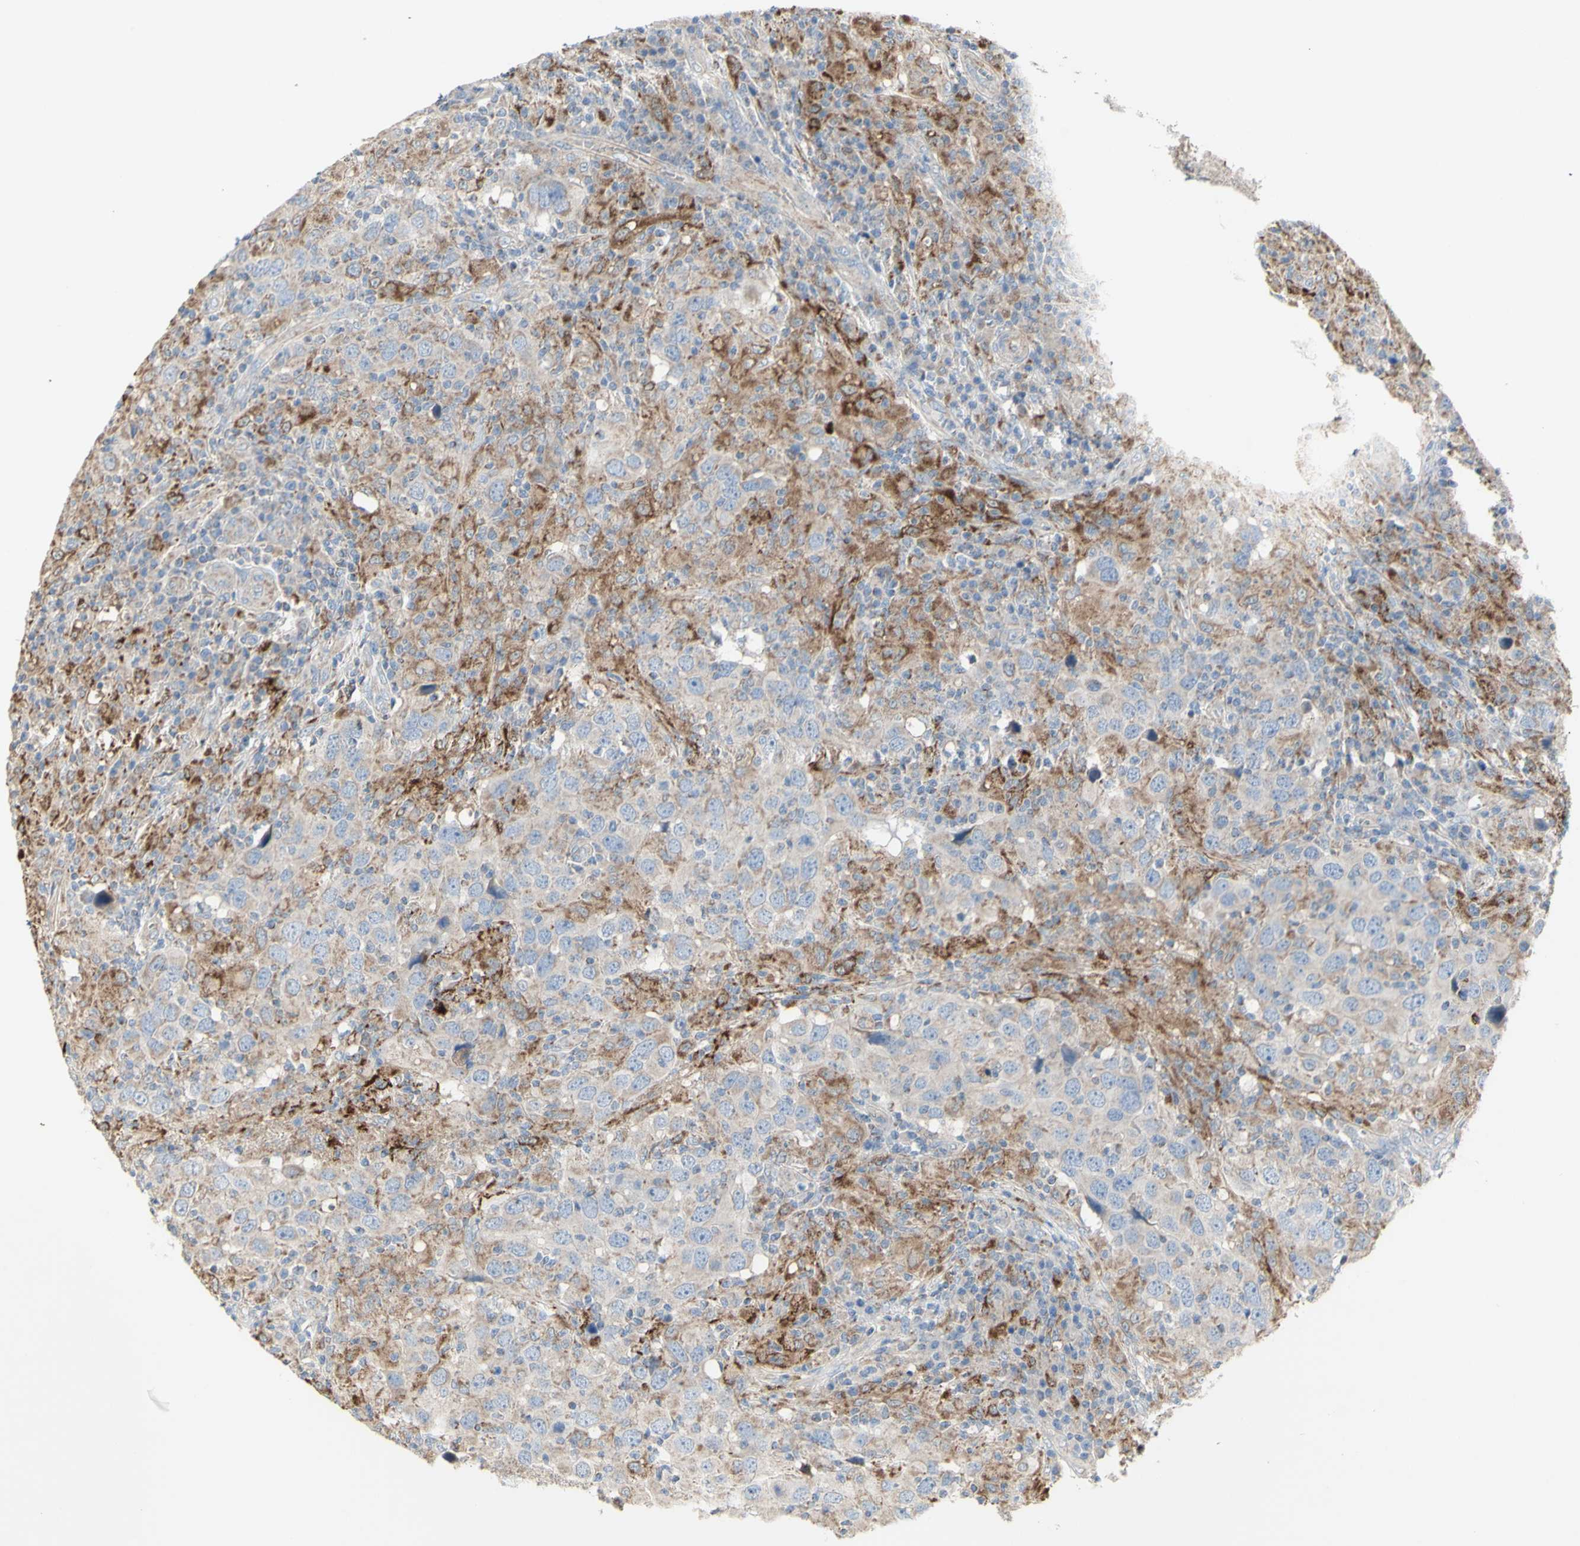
{"staining": {"intensity": "weak", "quantity": "<25%", "location": "cytoplasmic/membranous"}, "tissue": "head and neck cancer", "cell_type": "Tumor cells", "image_type": "cancer", "snomed": [{"axis": "morphology", "description": "Adenocarcinoma, NOS"}, {"axis": "topography", "description": "Salivary gland"}, {"axis": "topography", "description": "Head-Neck"}], "caption": "The IHC photomicrograph has no significant staining in tumor cells of head and neck adenocarcinoma tissue.", "gene": "CNTNAP1", "patient": {"sex": "female", "age": 65}}